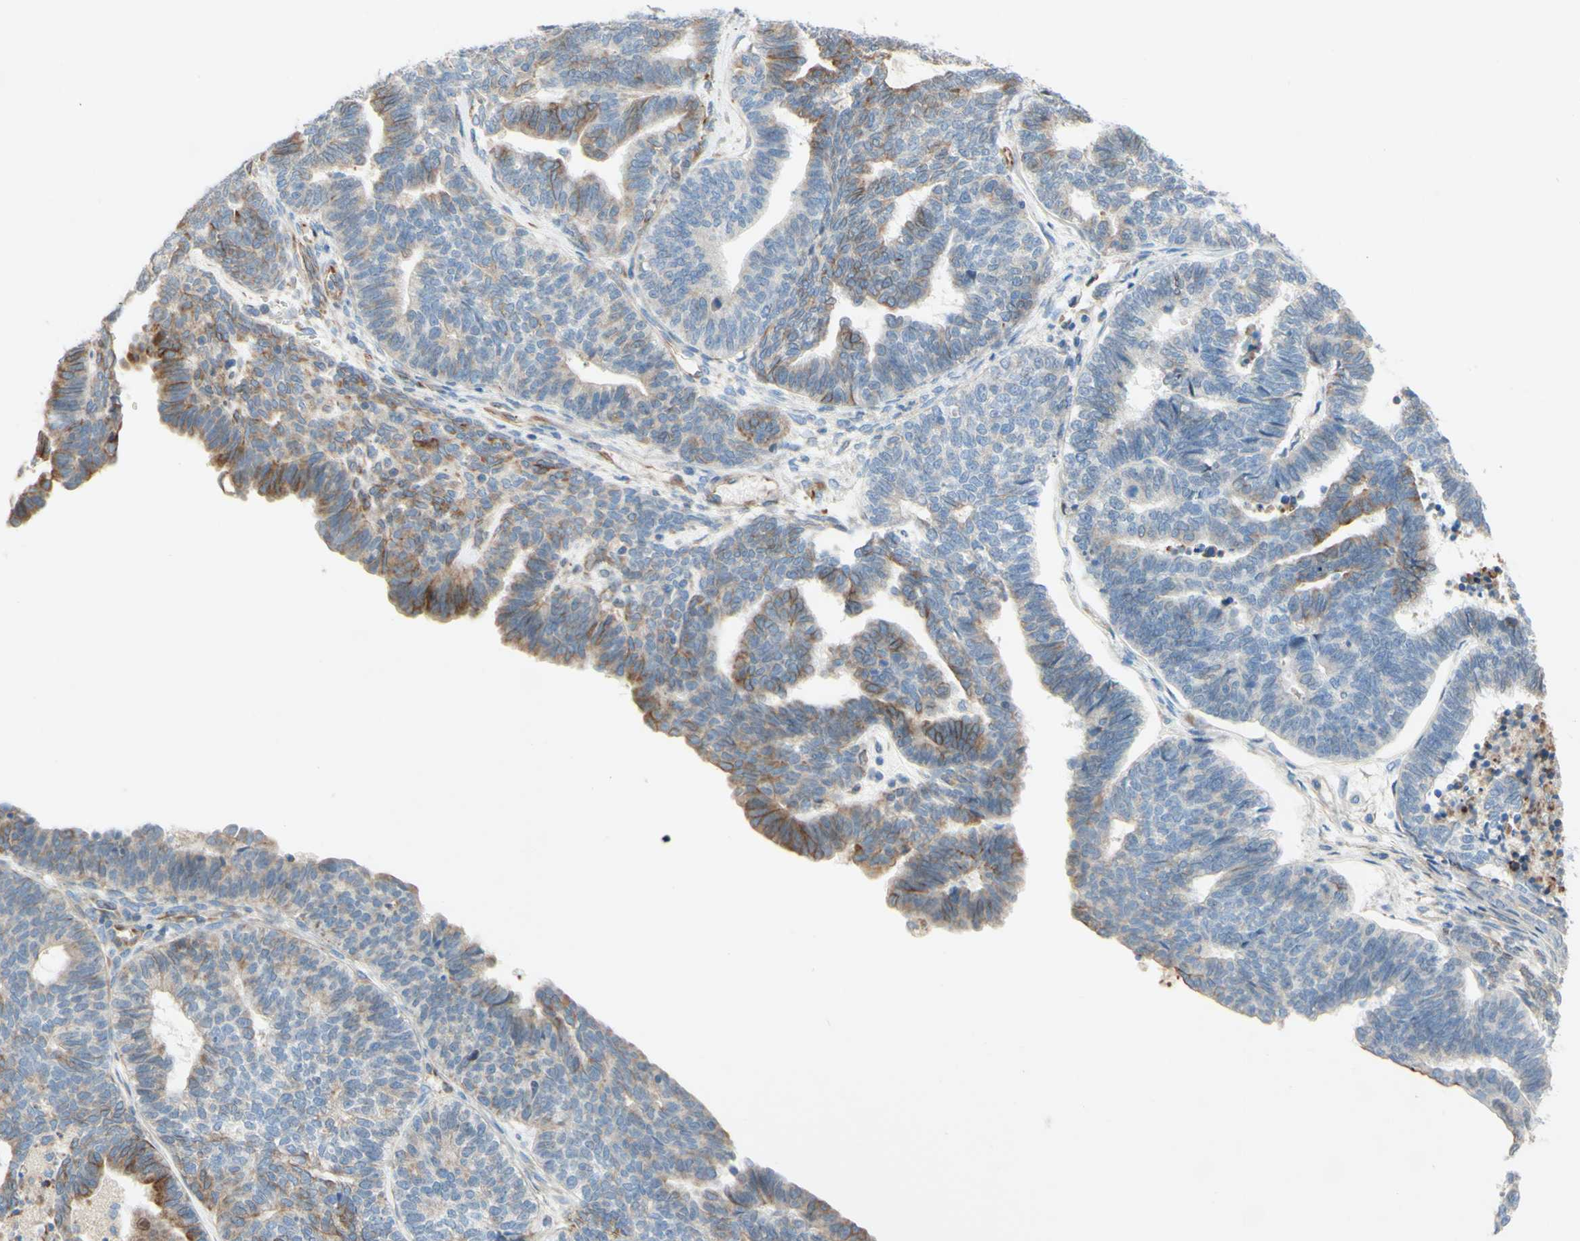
{"staining": {"intensity": "moderate", "quantity": "<25%", "location": "cytoplasmic/membranous"}, "tissue": "endometrial cancer", "cell_type": "Tumor cells", "image_type": "cancer", "snomed": [{"axis": "morphology", "description": "Adenocarcinoma, NOS"}, {"axis": "topography", "description": "Endometrium"}], "caption": "High-power microscopy captured an immunohistochemistry (IHC) photomicrograph of adenocarcinoma (endometrial), revealing moderate cytoplasmic/membranous positivity in approximately <25% of tumor cells.", "gene": "ENDOD1", "patient": {"sex": "female", "age": 70}}